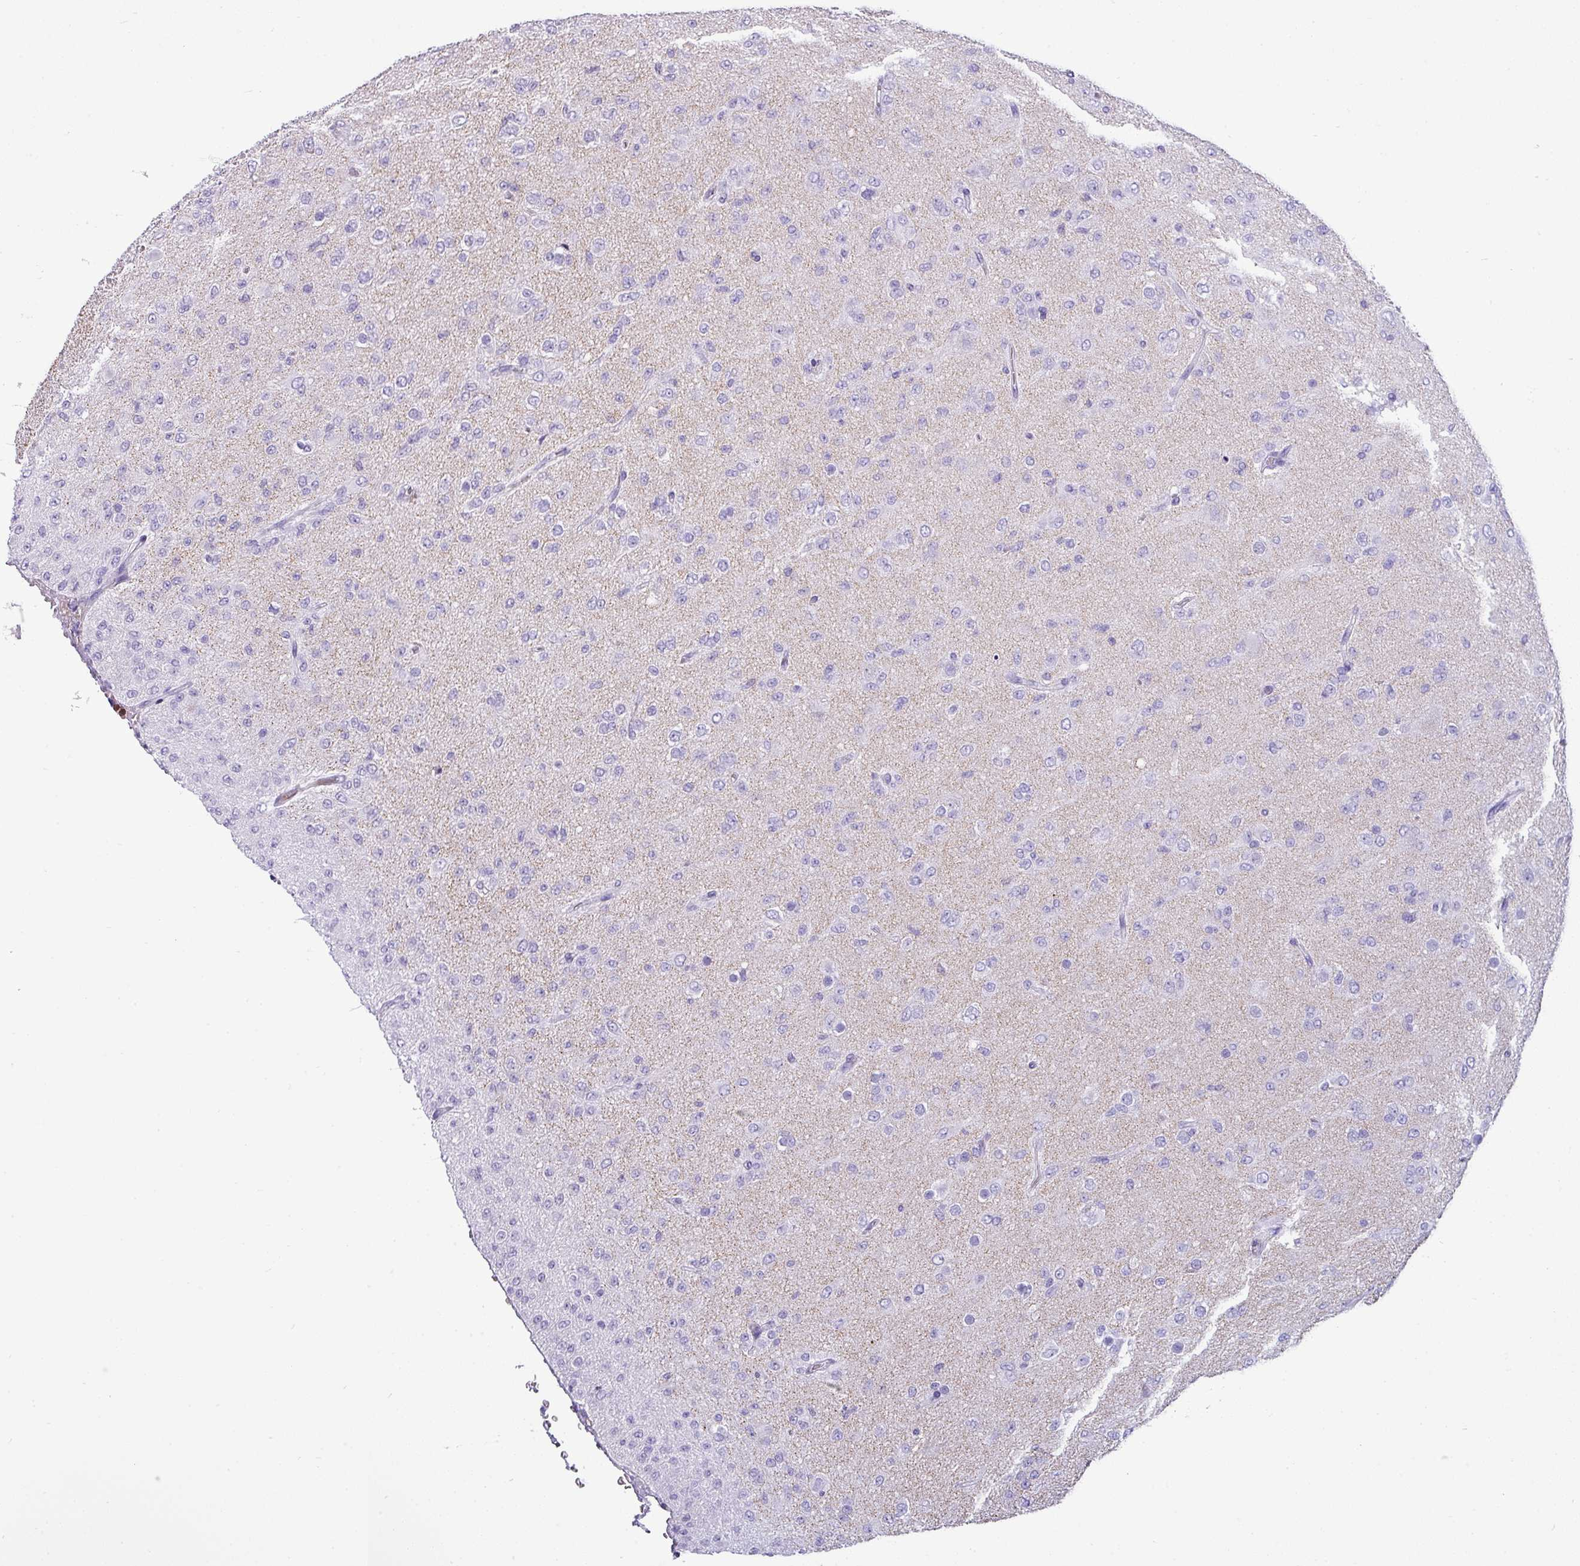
{"staining": {"intensity": "negative", "quantity": "none", "location": "none"}, "tissue": "glioma", "cell_type": "Tumor cells", "image_type": "cancer", "snomed": [{"axis": "morphology", "description": "Glioma, malignant, Low grade"}, {"axis": "topography", "description": "Brain"}], "caption": "Tumor cells are negative for brown protein staining in glioma. (DAB (3,3'-diaminobenzidine) IHC visualized using brightfield microscopy, high magnification).", "gene": "VCX2", "patient": {"sex": "male", "age": 65}}